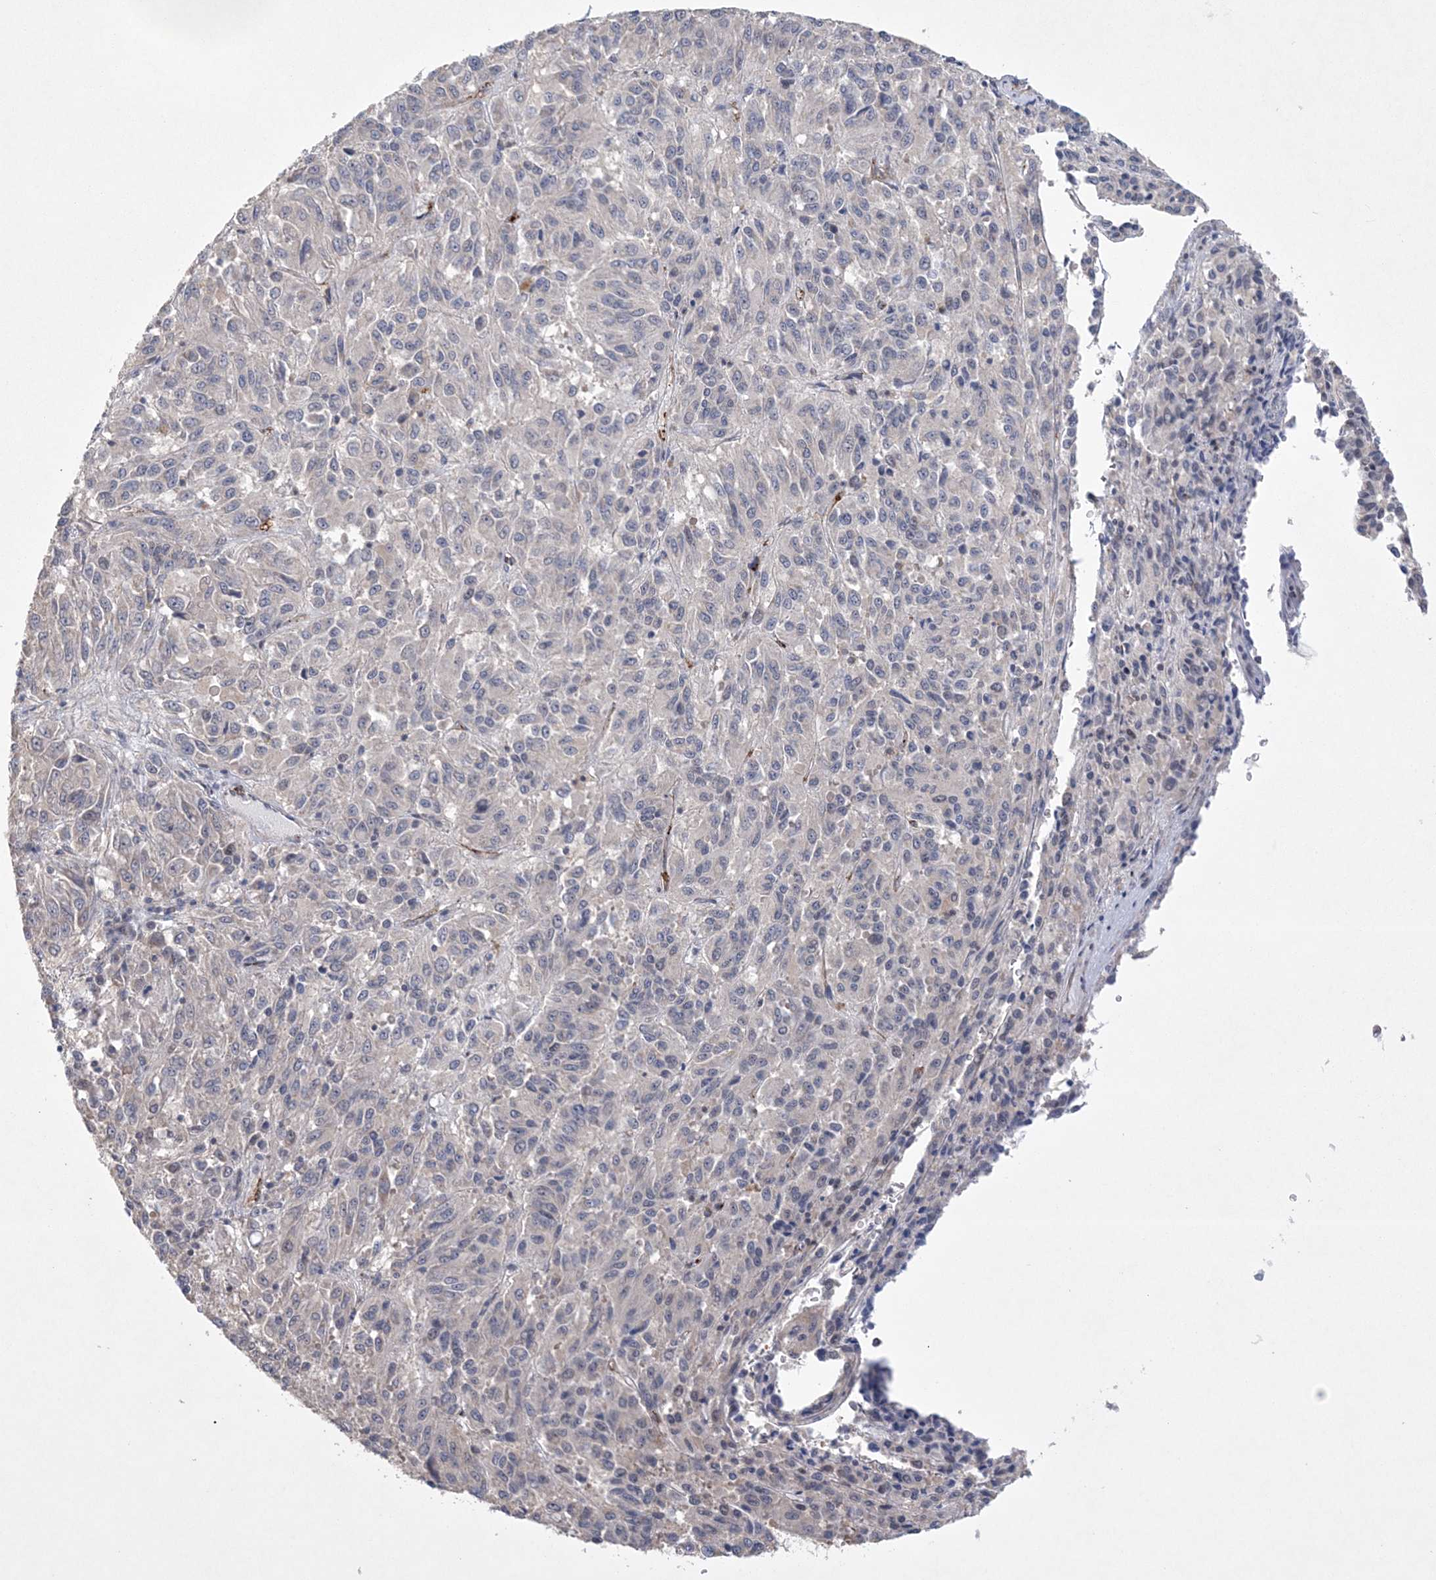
{"staining": {"intensity": "negative", "quantity": "none", "location": "none"}, "tissue": "melanoma", "cell_type": "Tumor cells", "image_type": "cancer", "snomed": [{"axis": "morphology", "description": "Malignant melanoma, Metastatic site"}, {"axis": "topography", "description": "Lung"}], "caption": "Tumor cells are negative for brown protein staining in malignant melanoma (metastatic site).", "gene": "DPCD", "patient": {"sex": "male", "age": 64}}